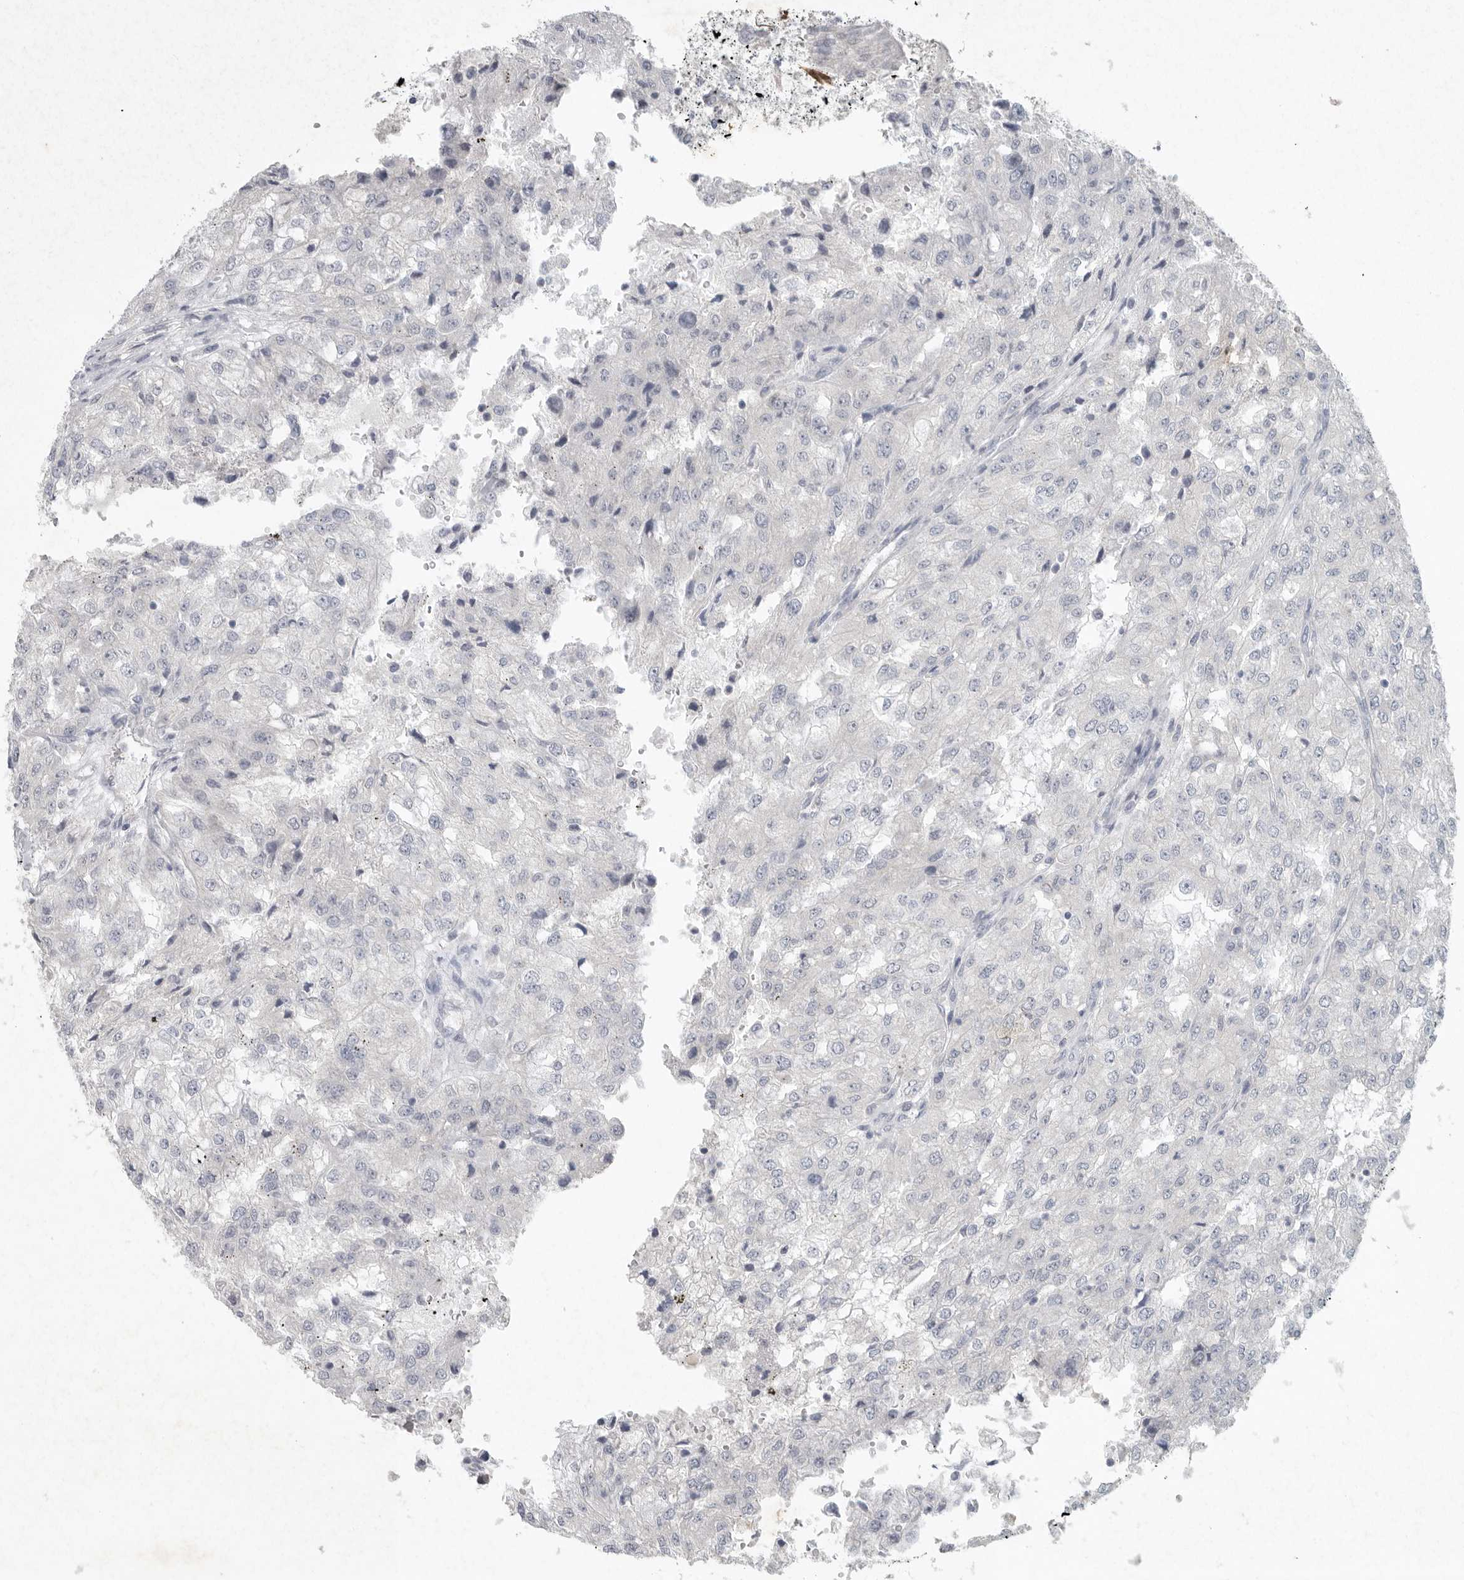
{"staining": {"intensity": "negative", "quantity": "none", "location": "none"}, "tissue": "renal cancer", "cell_type": "Tumor cells", "image_type": "cancer", "snomed": [{"axis": "morphology", "description": "Adenocarcinoma, NOS"}, {"axis": "topography", "description": "Kidney"}], "caption": "Tumor cells show no significant staining in renal cancer.", "gene": "REG4", "patient": {"sex": "female", "age": 54}}